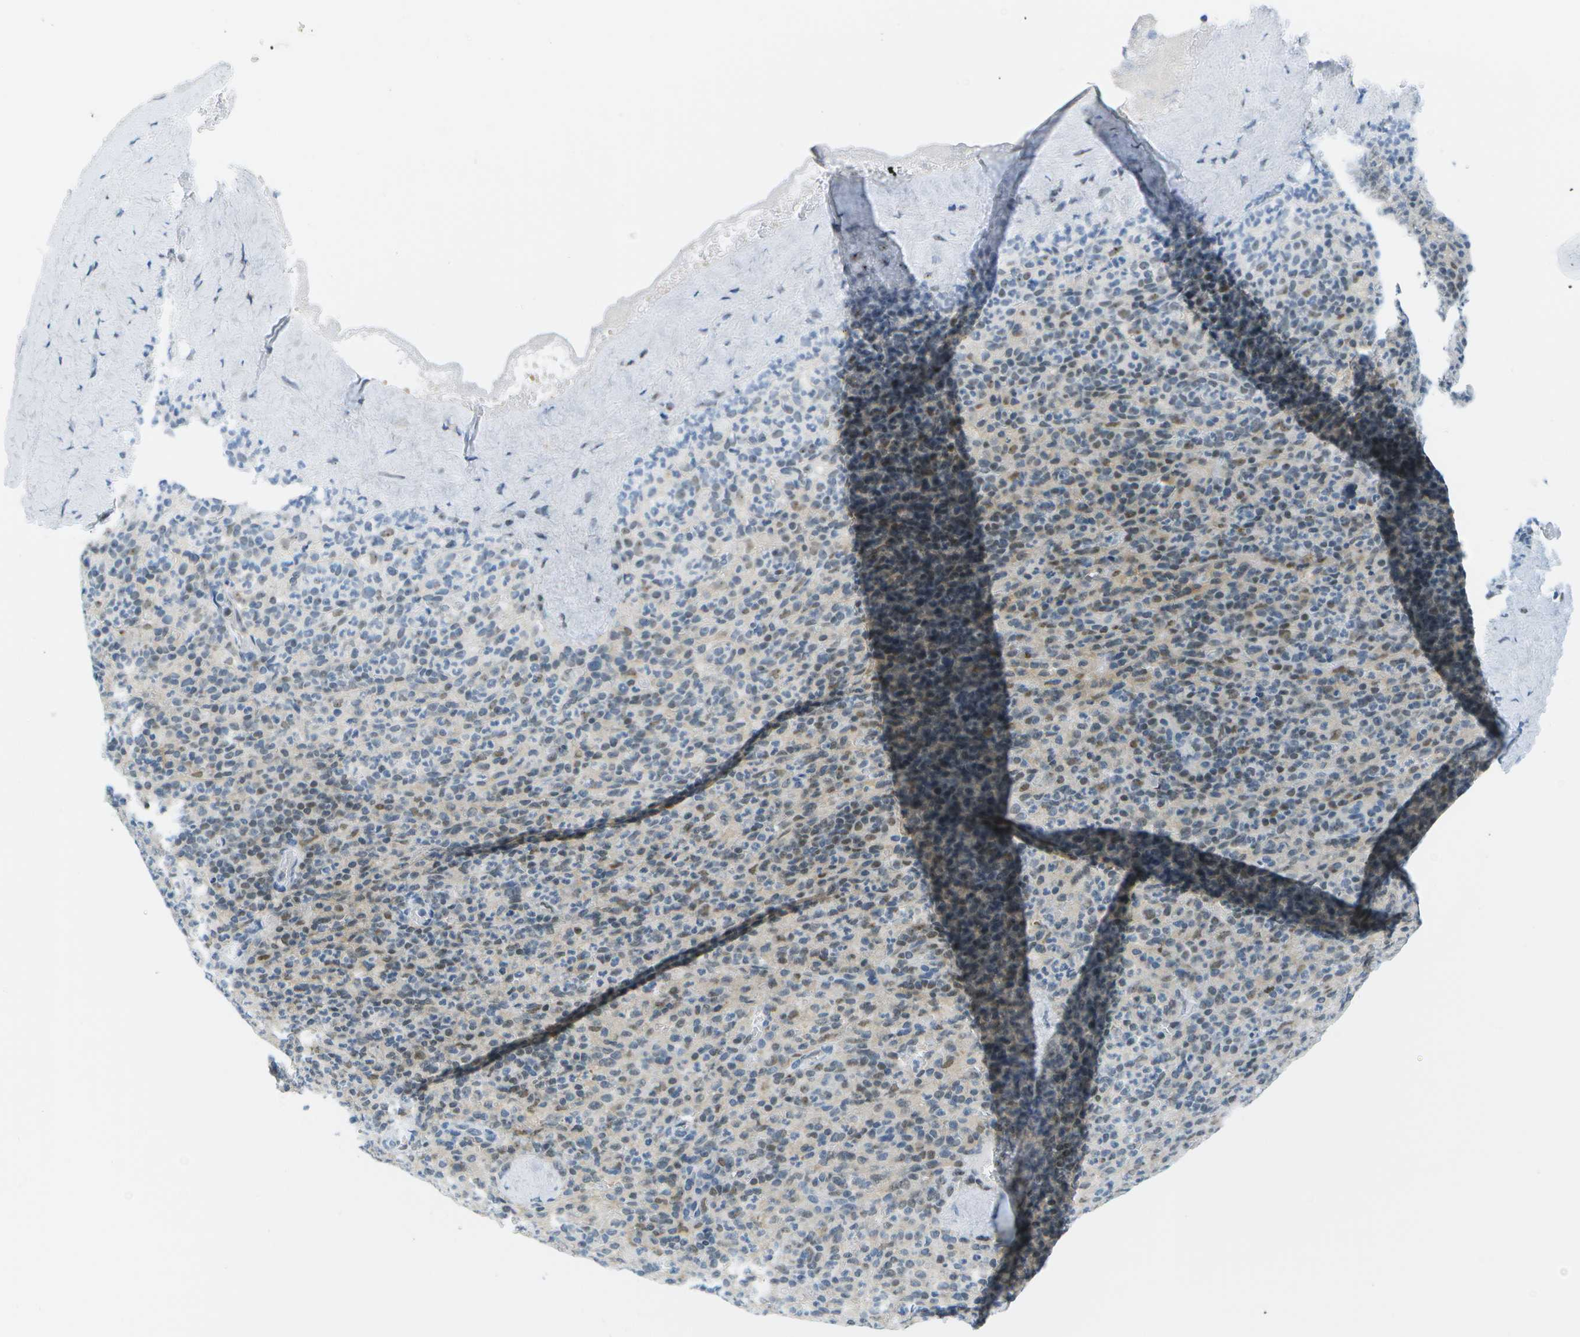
{"staining": {"intensity": "weak", "quantity": "<25%", "location": "cytoplasmic/membranous"}, "tissue": "spleen", "cell_type": "Cells in red pulp", "image_type": "normal", "snomed": [{"axis": "morphology", "description": "Normal tissue, NOS"}, {"axis": "topography", "description": "Spleen"}], "caption": "Human spleen stained for a protein using IHC shows no staining in cells in red pulp.", "gene": "PITHD1", "patient": {"sex": "male", "age": 36}}